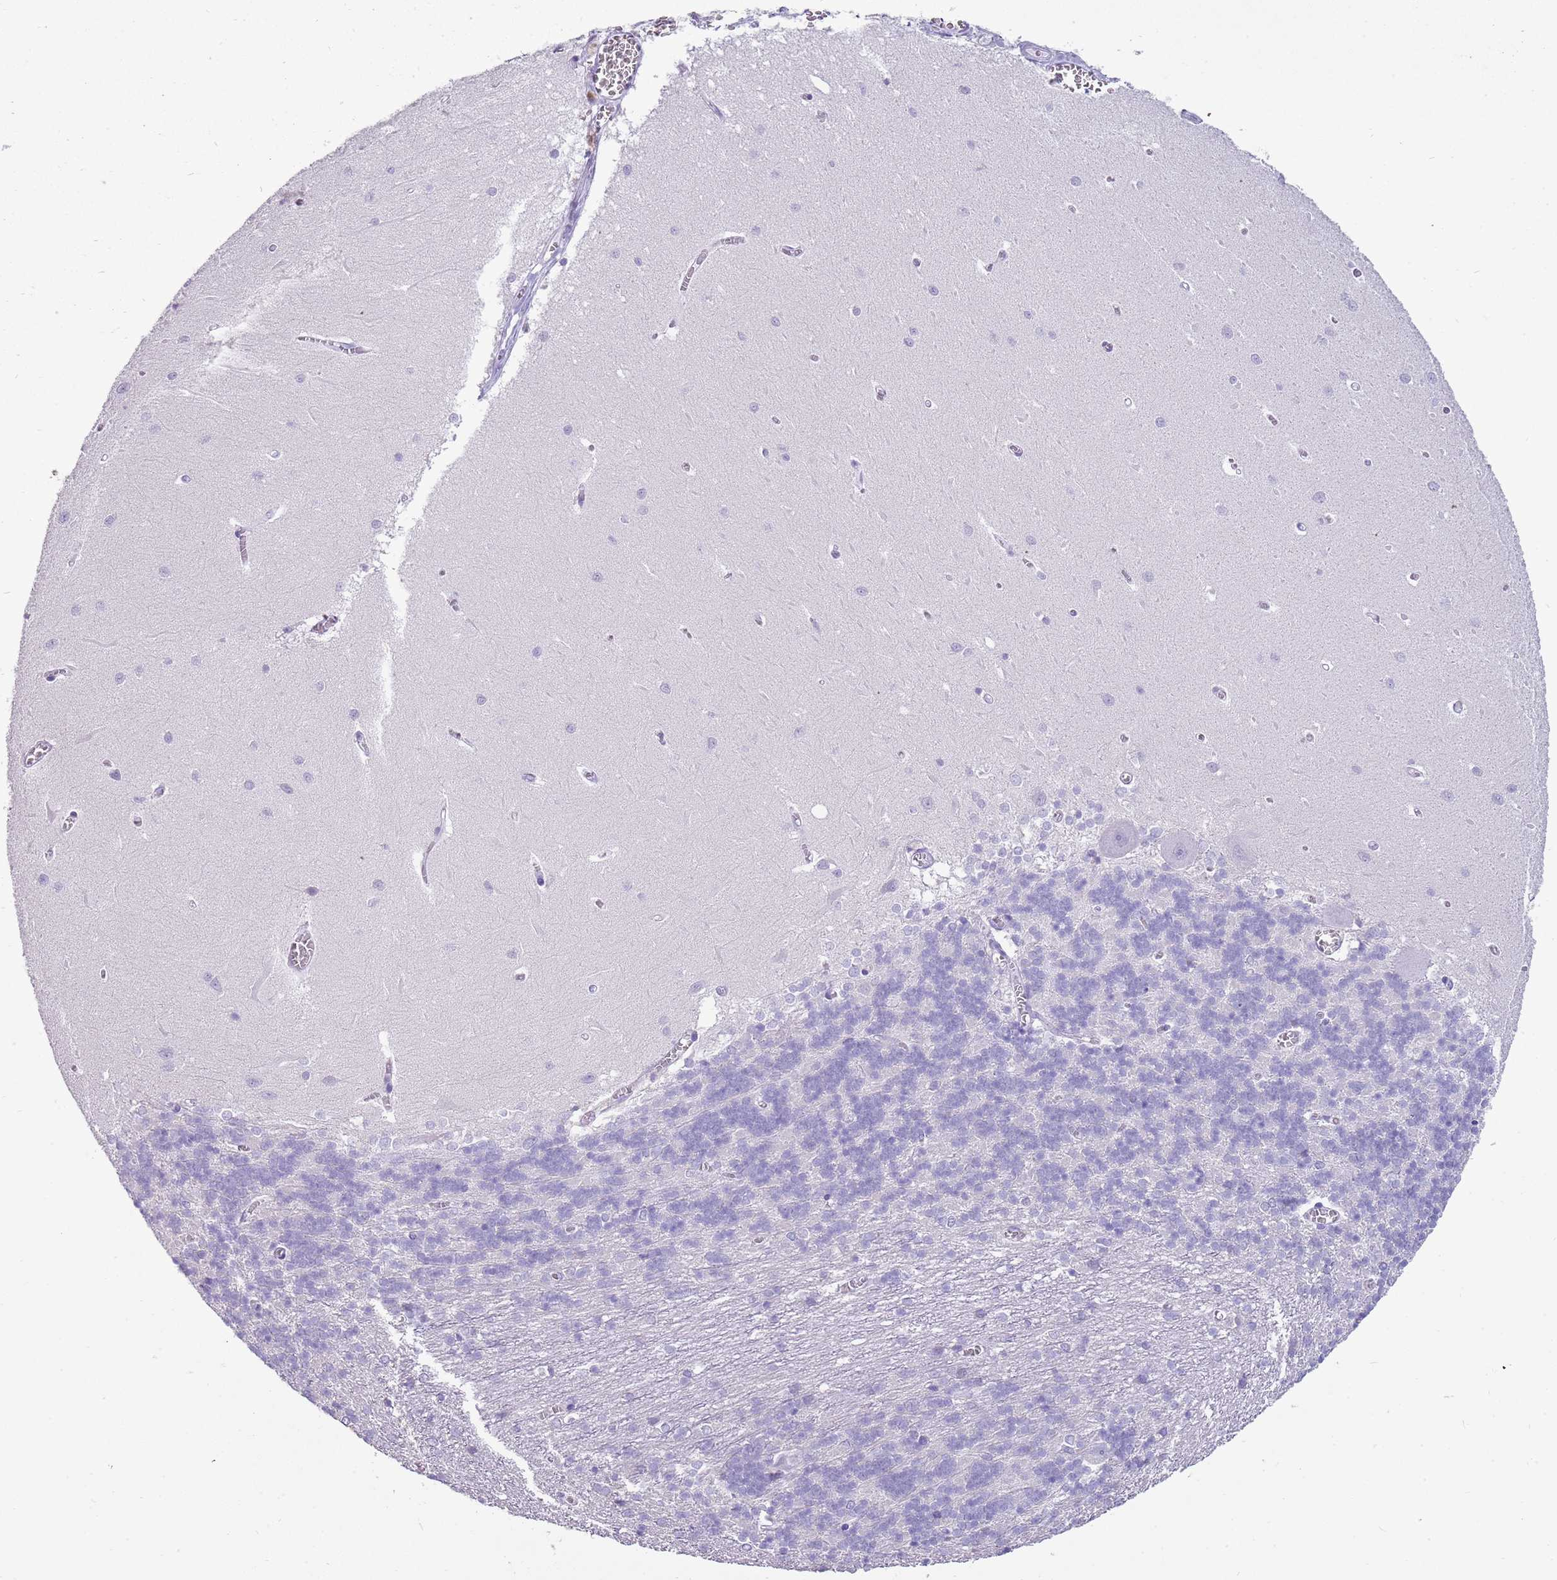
{"staining": {"intensity": "negative", "quantity": "none", "location": "none"}, "tissue": "cerebellum", "cell_type": "Cells in granular layer", "image_type": "normal", "snomed": [{"axis": "morphology", "description": "Normal tissue, NOS"}, {"axis": "topography", "description": "Cerebellum"}], "caption": "The photomicrograph exhibits no staining of cells in granular layer in benign cerebellum.", "gene": "ENSG00000271254", "patient": {"sex": "male", "age": 37}}